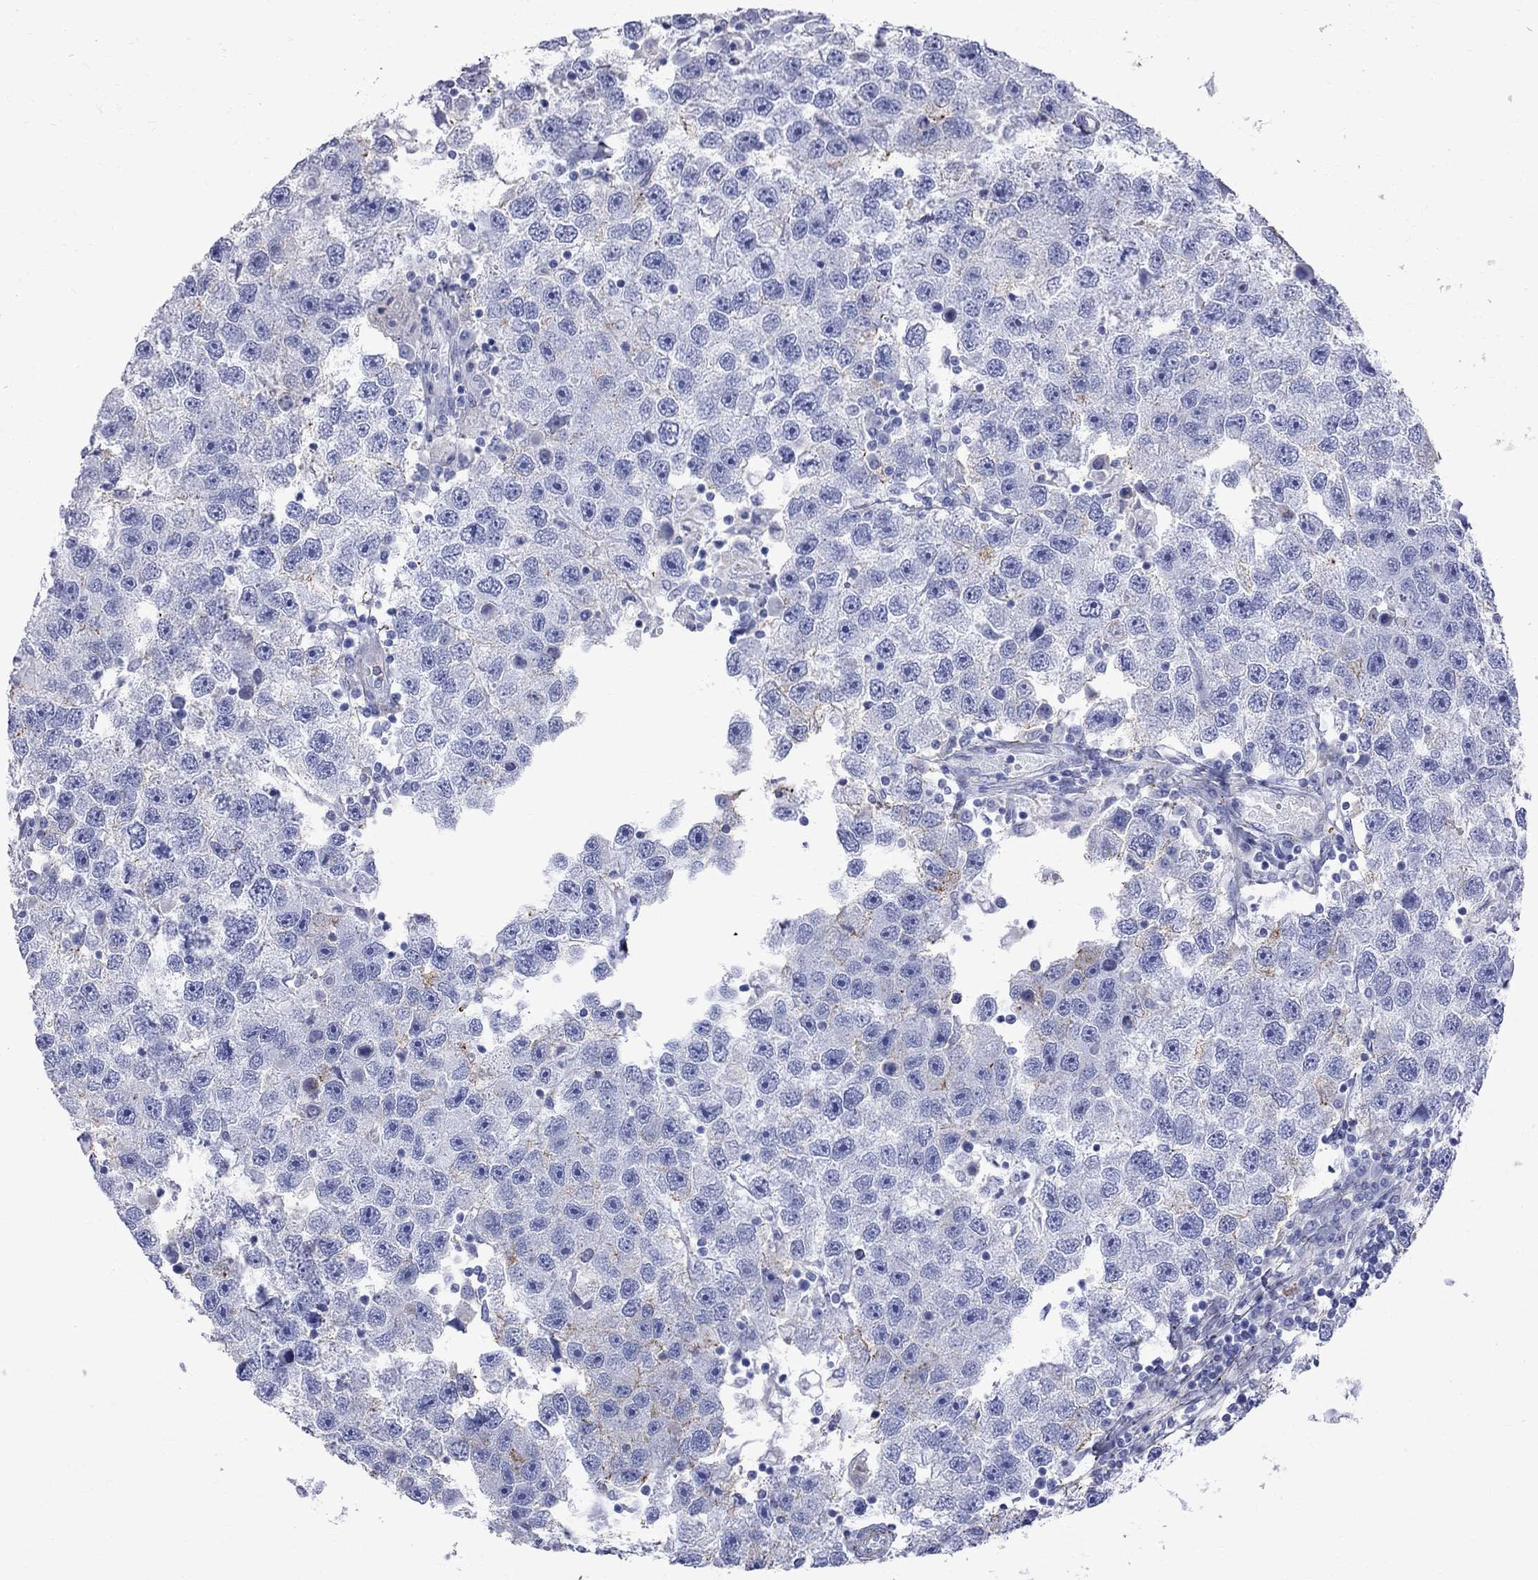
{"staining": {"intensity": "negative", "quantity": "none", "location": "none"}, "tissue": "testis cancer", "cell_type": "Tumor cells", "image_type": "cancer", "snomed": [{"axis": "morphology", "description": "Seminoma, NOS"}, {"axis": "topography", "description": "Testis"}], "caption": "IHC histopathology image of testis cancer (seminoma) stained for a protein (brown), which displays no expression in tumor cells.", "gene": "S100A3", "patient": {"sex": "male", "age": 26}}